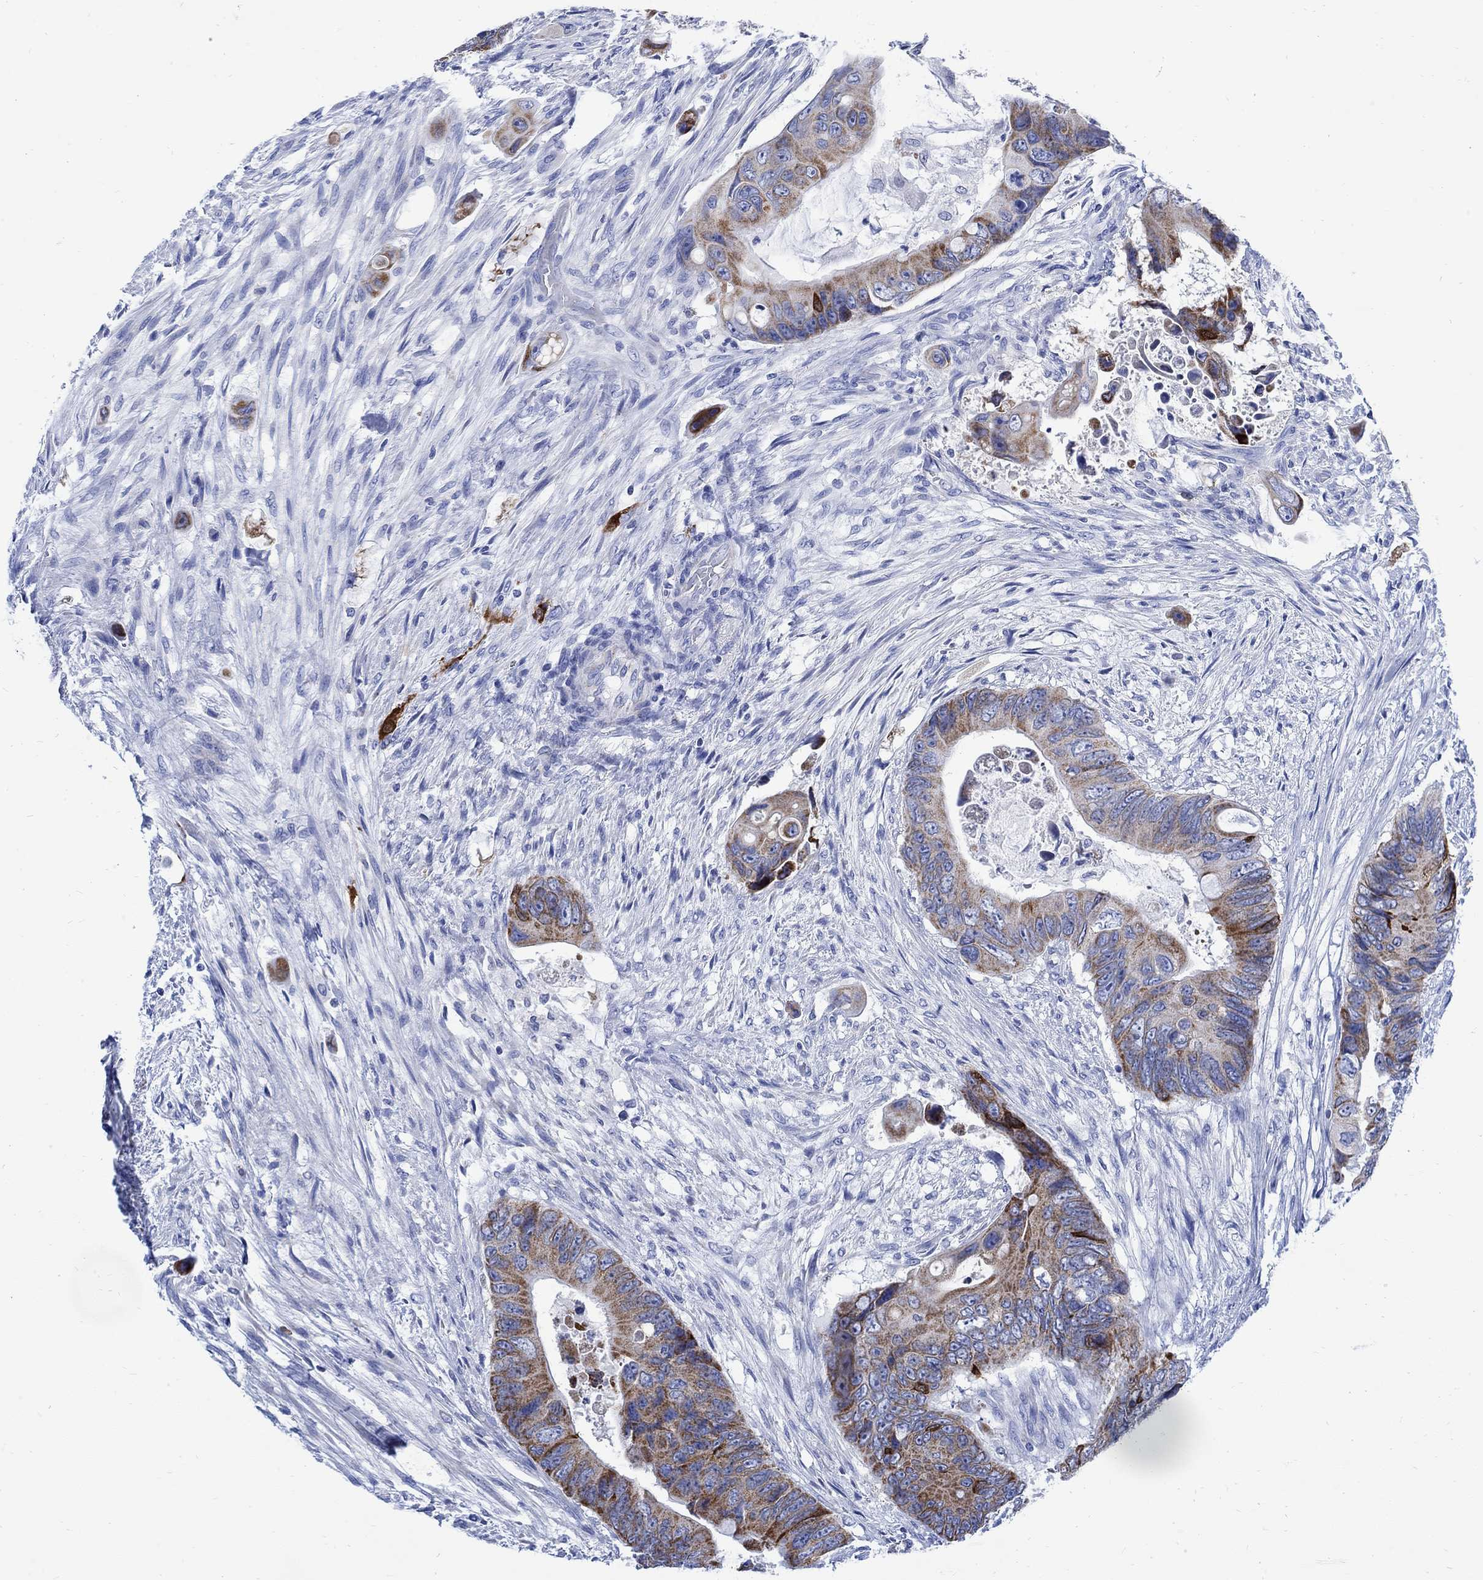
{"staining": {"intensity": "strong", "quantity": "<25%", "location": "cytoplasmic/membranous"}, "tissue": "colorectal cancer", "cell_type": "Tumor cells", "image_type": "cancer", "snomed": [{"axis": "morphology", "description": "Adenocarcinoma, NOS"}, {"axis": "topography", "description": "Rectum"}], "caption": "Immunohistochemistry (IHC) of colorectal cancer (adenocarcinoma) displays medium levels of strong cytoplasmic/membranous expression in about <25% of tumor cells. (Brightfield microscopy of DAB IHC at high magnification).", "gene": "CPLX2", "patient": {"sex": "male", "age": 63}}